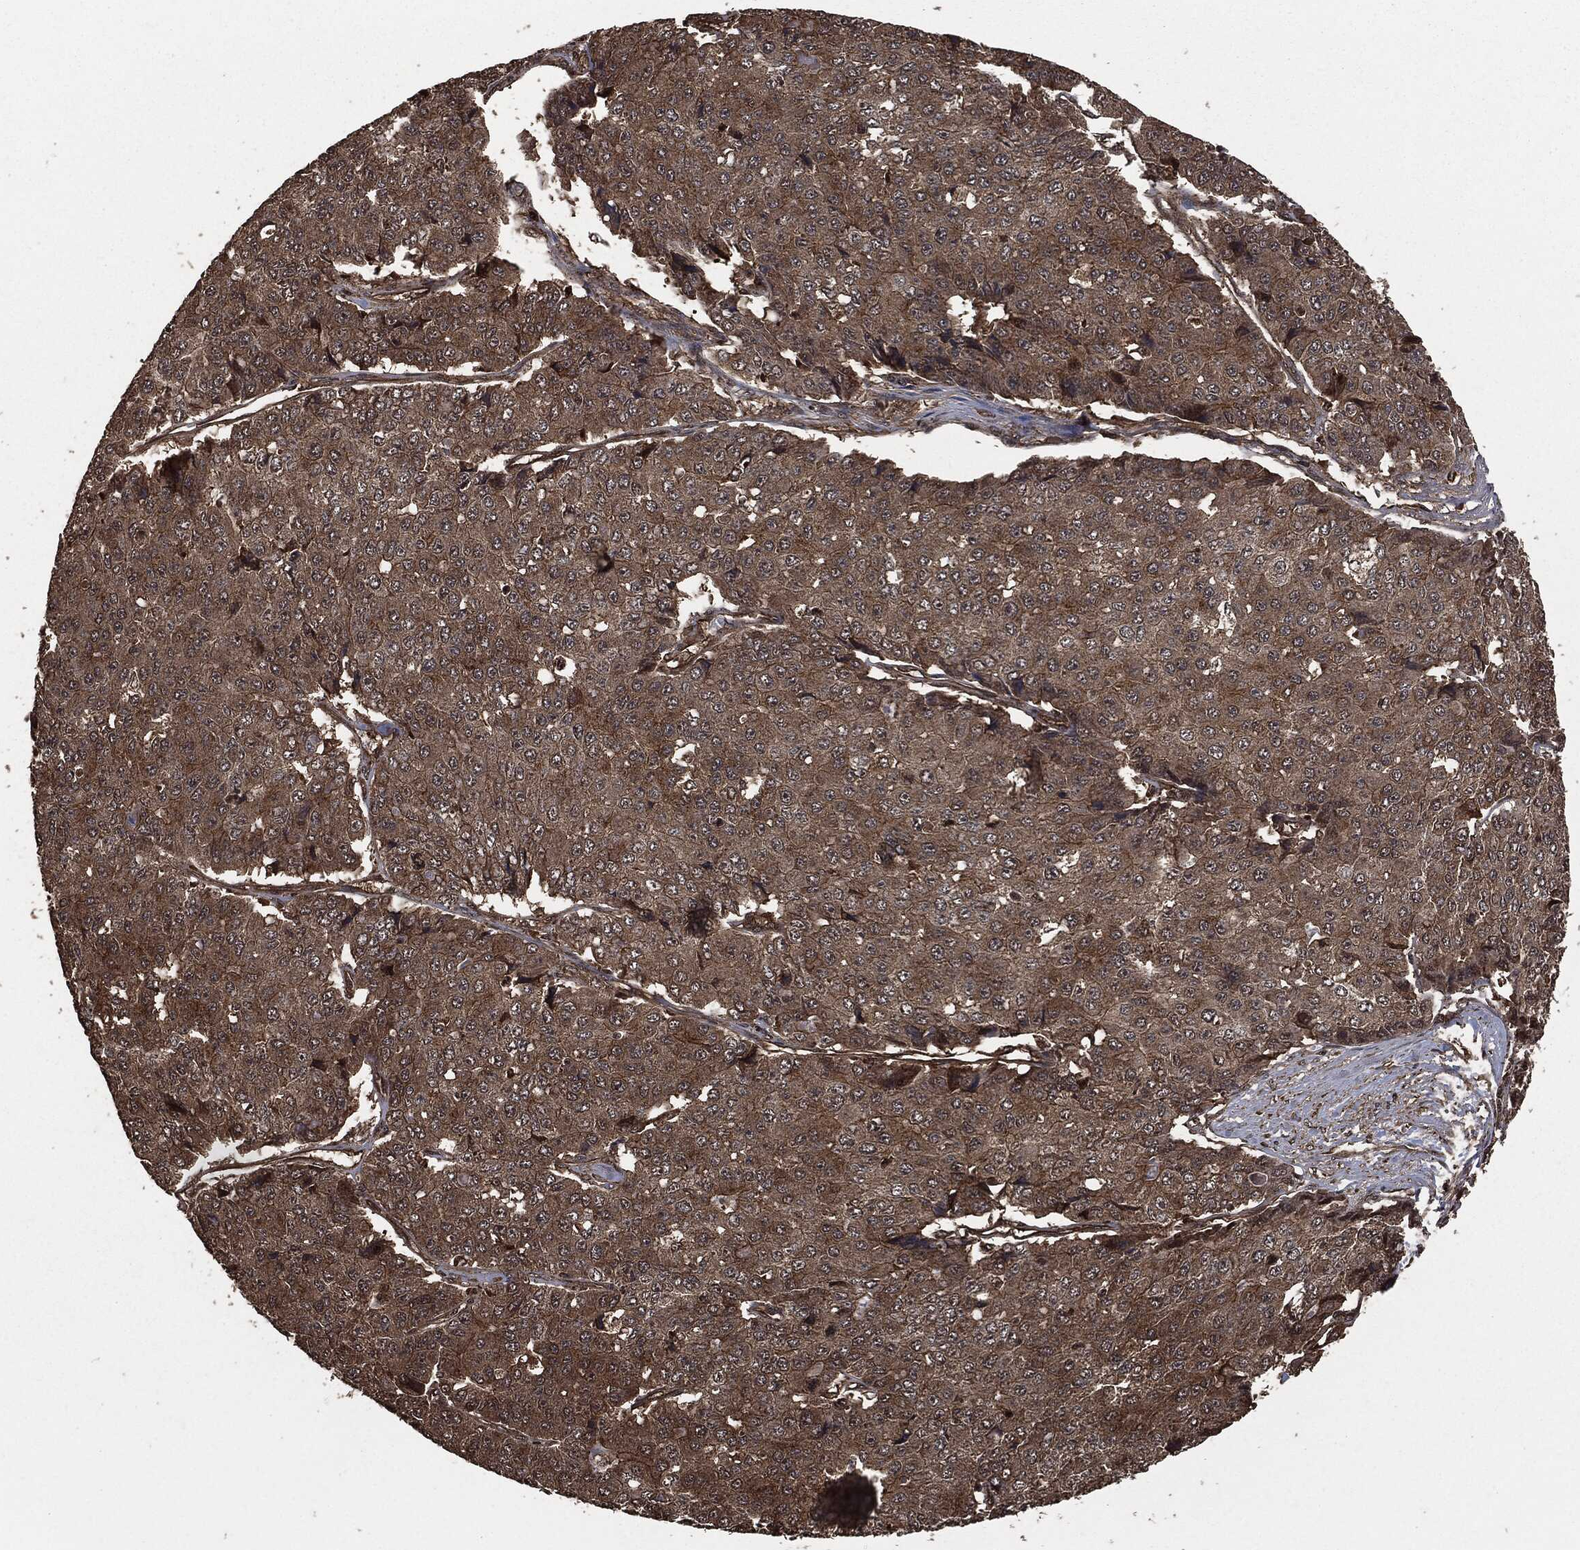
{"staining": {"intensity": "moderate", "quantity": ">75%", "location": "cytoplasmic/membranous"}, "tissue": "pancreatic cancer", "cell_type": "Tumor cells", "image_type": "cancer", "snomed": [{"axis": "morphology", "description": "Normal tissue, NOS"}, {"axis": "morphology", "description": "Adenocarcinoma, NOS"}, {"axis": "topography", "description": "Pancreas"}, {"axis": "topography", "description": "Duodenum"}], "caption": "A brown stain shows moderate cytoplasmic/membranous staining of a protein in pancreatic cancer (adenocarcinoma) tumor cells.", "gene": "HRAS", "patient": {"sex": "male", "age": 50}}